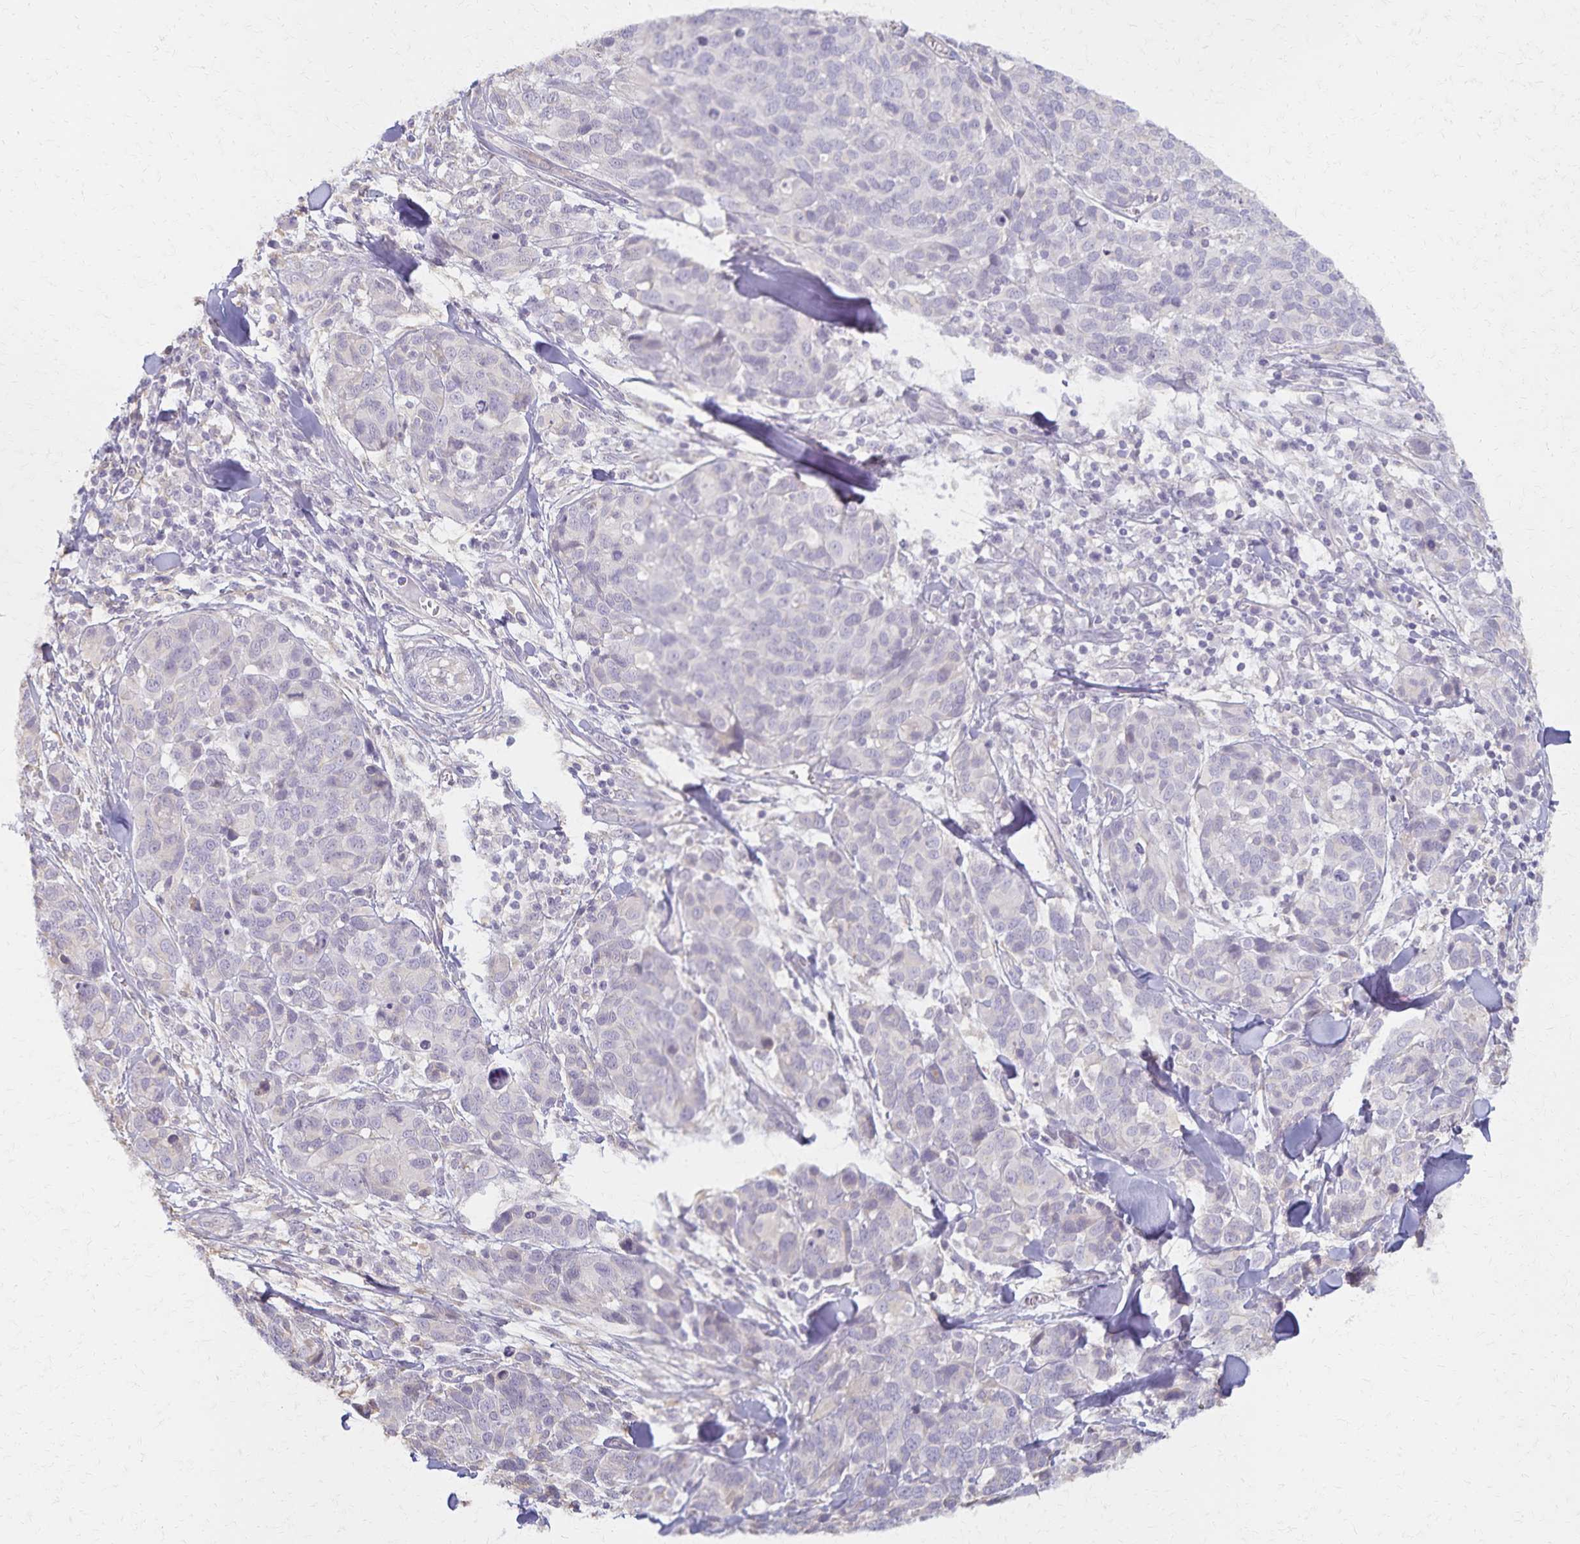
{"staining": {"intensity": "negative", "quantity": "none", "location": "none"}, "tissue": "melanoma", "cell_type": "Tumor cells", "image_type": "cancer", "snomed": [{"axis": "morphology", "description": "Malignant melanoma, NOS"}, {"axis": "topography", "description": "Skin"}], "caption": "The micrograph exhibits no staining of tumor cells in melanoma.", "gene": "KISS1", "patient": {"sex": "male", "age": 51}}